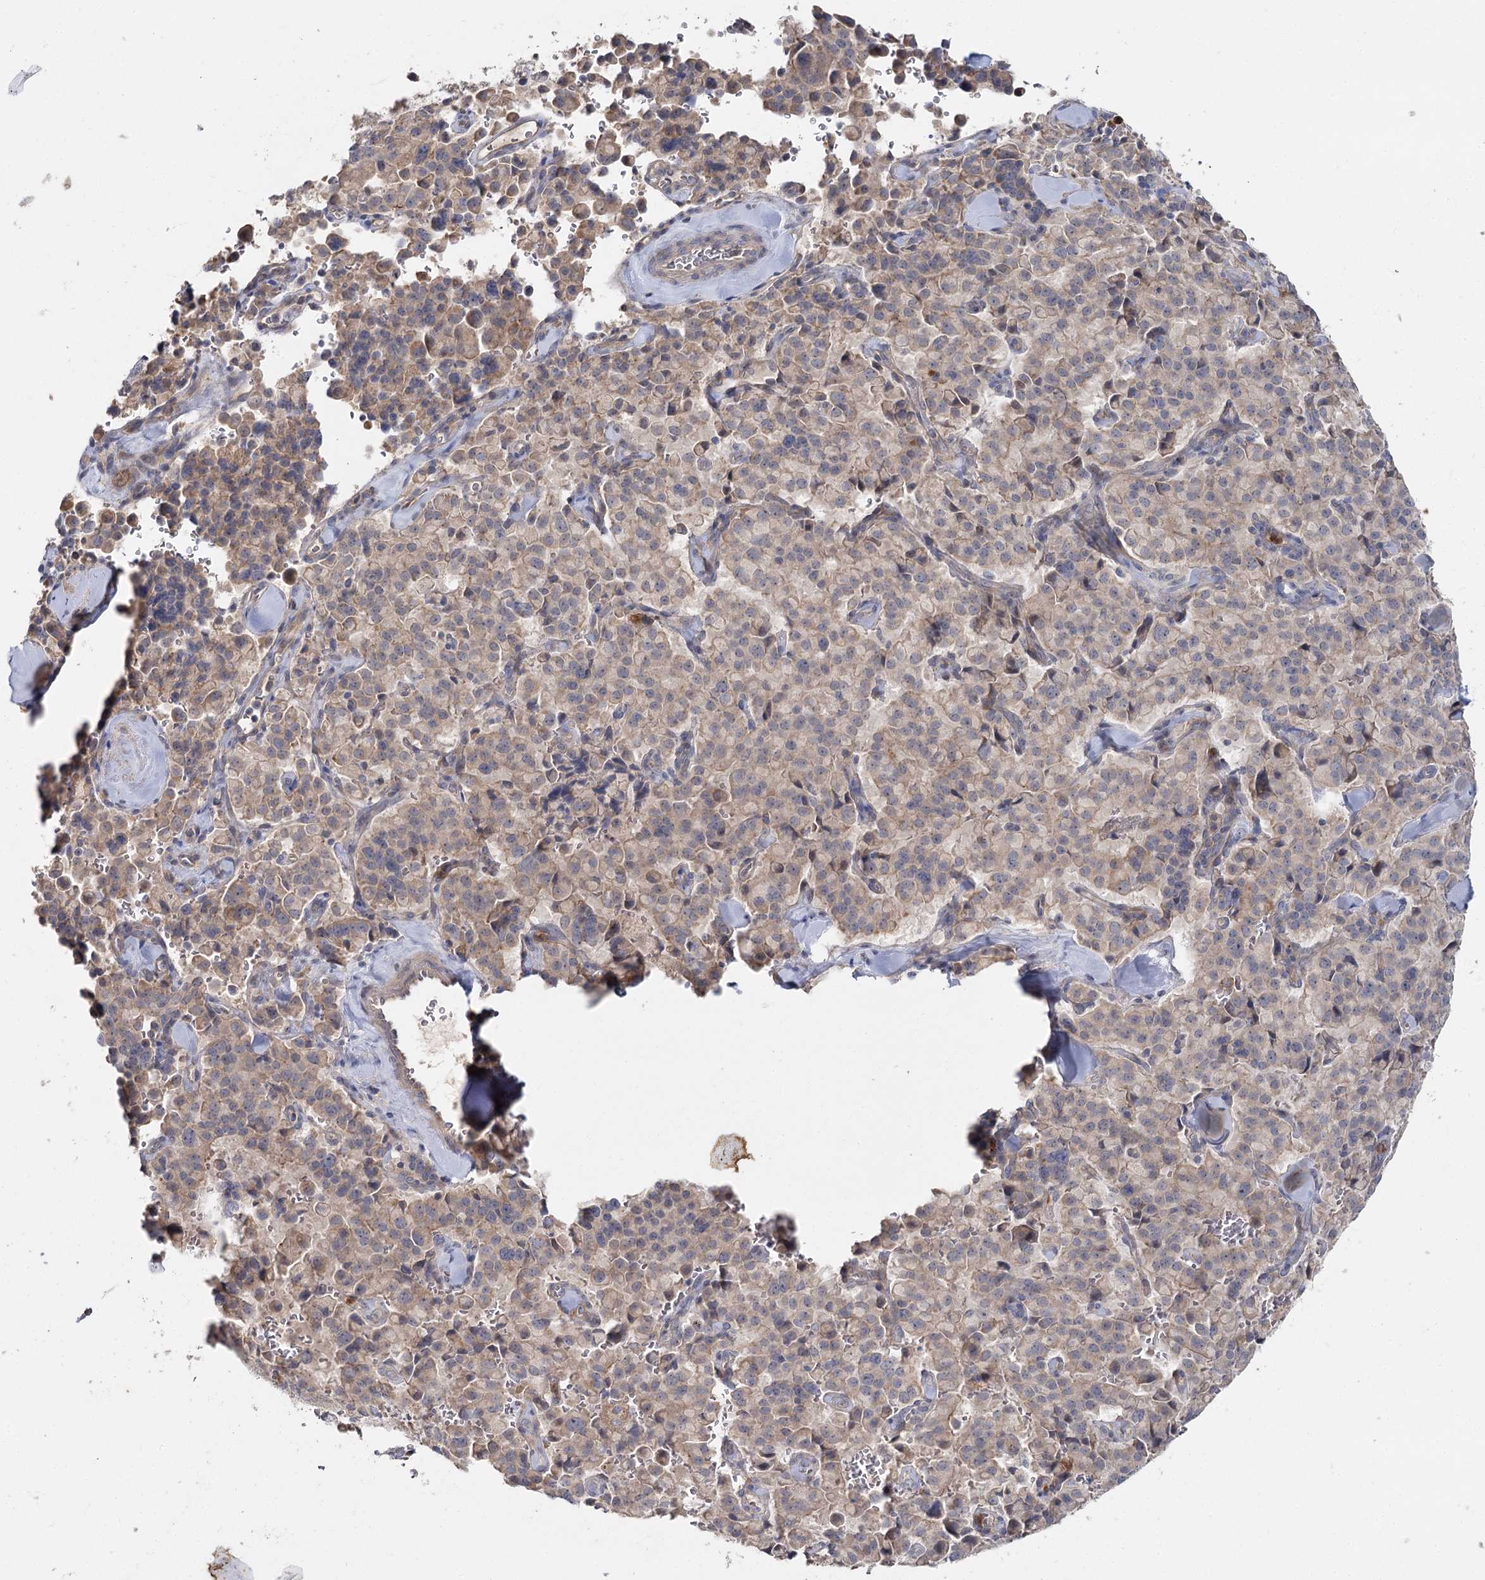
{"staining": {"intensity": "weak", "quantity": "<25%", "location": "cytoplasmic/membranous"}, "tissue": "pancreatic cancer", "cell_type": "Tumor cells", "image_type": "cancer", "snomed": [{"axis": "morphology", "description": "Adenocarcinoma, NOS"}, {"axis": "topography", "description": "Pancreas"}], "caption": "IHC of adenocarcinoma (pancreatic) reveals no staining in tumor cells.", "gene": "ANGPTL5", "patient": {"sex": "male", "age": 65}}